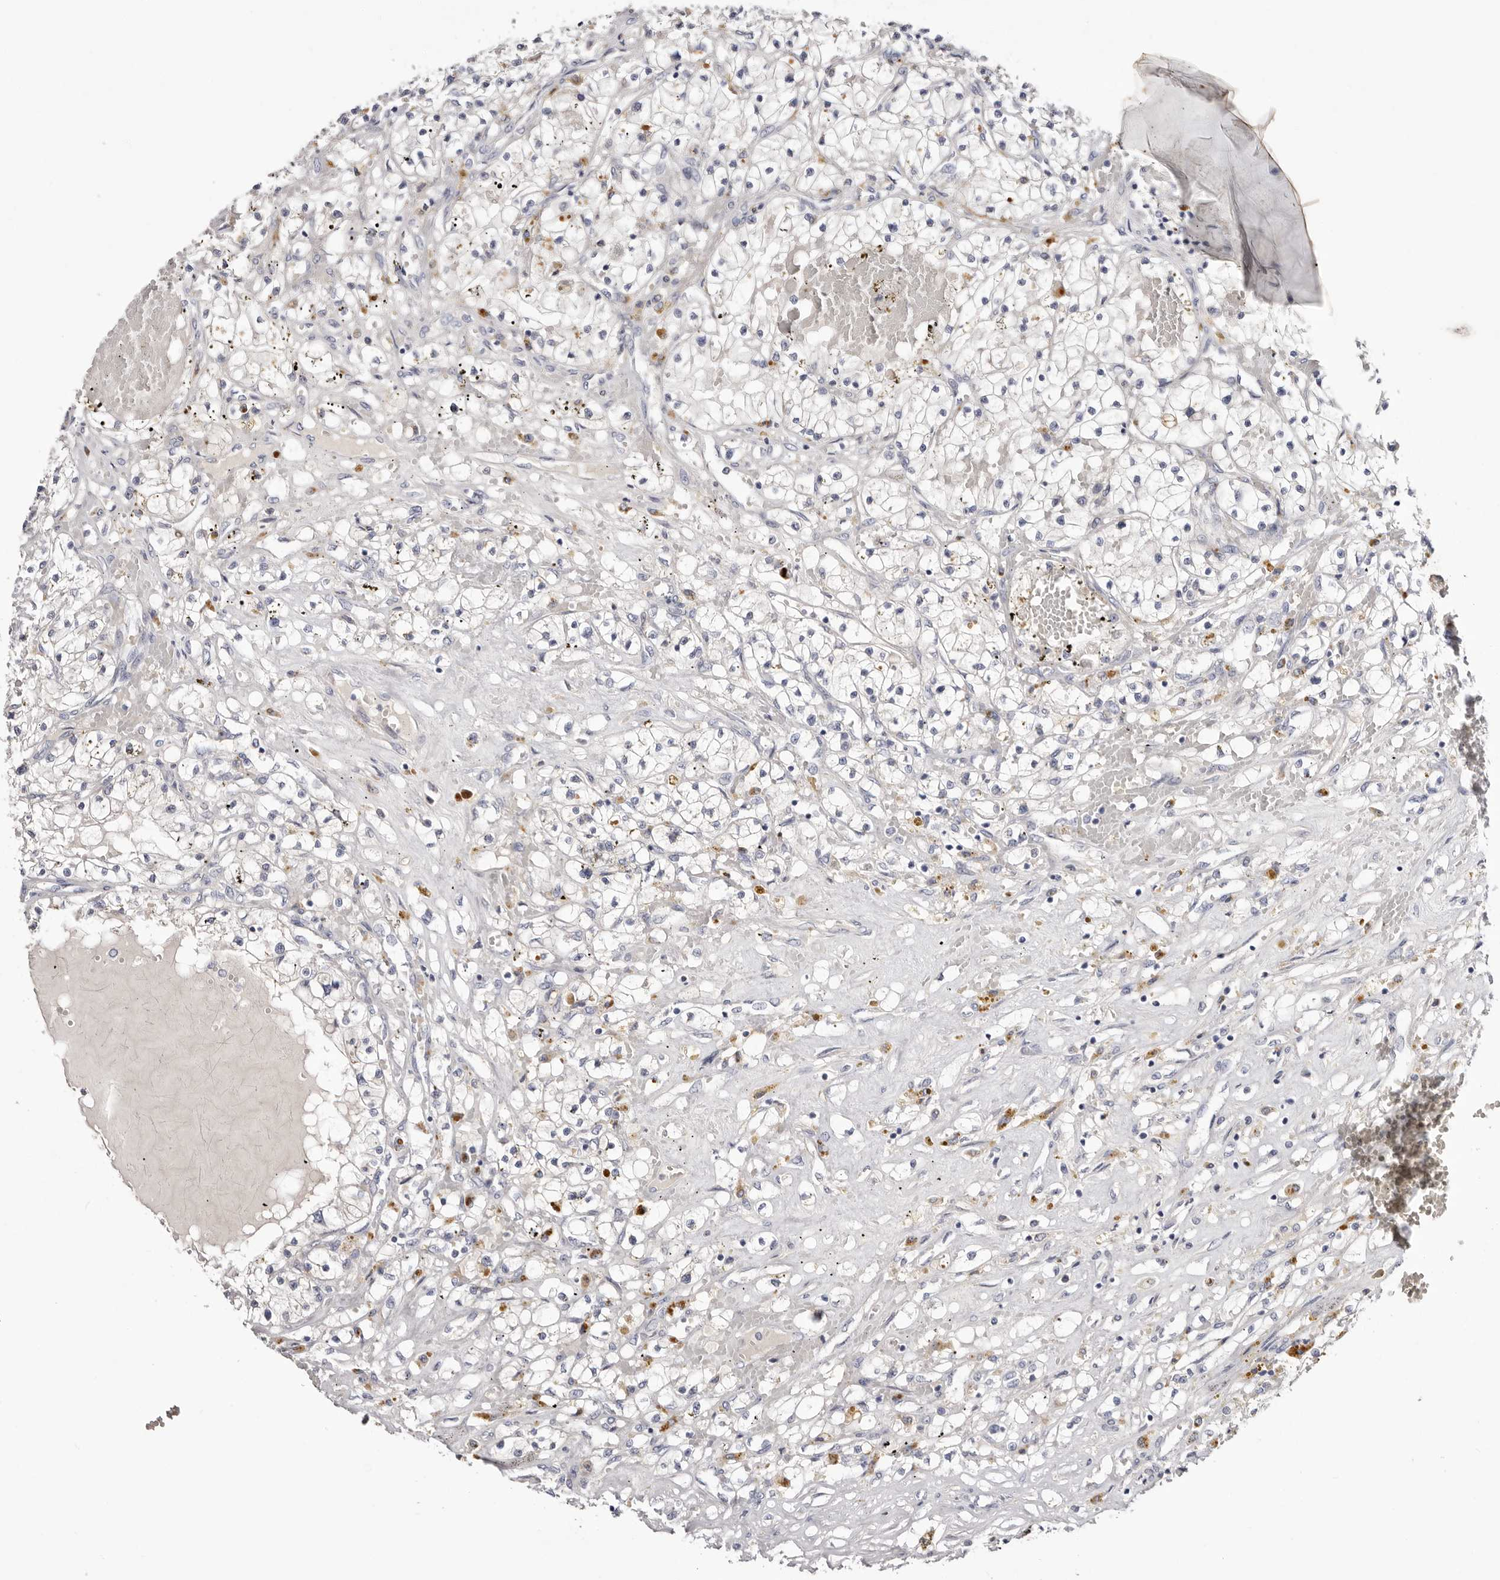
{"staining": {"intensity": "negative", "quantity": "none", "location": "none"}, "tissue": "renal cancer", "cell_type": "Tumor cells", "image_type": "cancer", "snomed": [{"axis": "morphology", "description": "Normal tissue, NOS"}, {"axis": "morphology", "description": "Adenocarcinoma, NOS"}, {"axis": "topography", "description": "Kidney"}], "caption": "Human adenocarcinoma (renal) stained for a protein using immunohistochemistry (IHC) demonstrates no expression in tumor cells.", "gene": "STK16", "patient": {"sex": "male", "age": 68}}